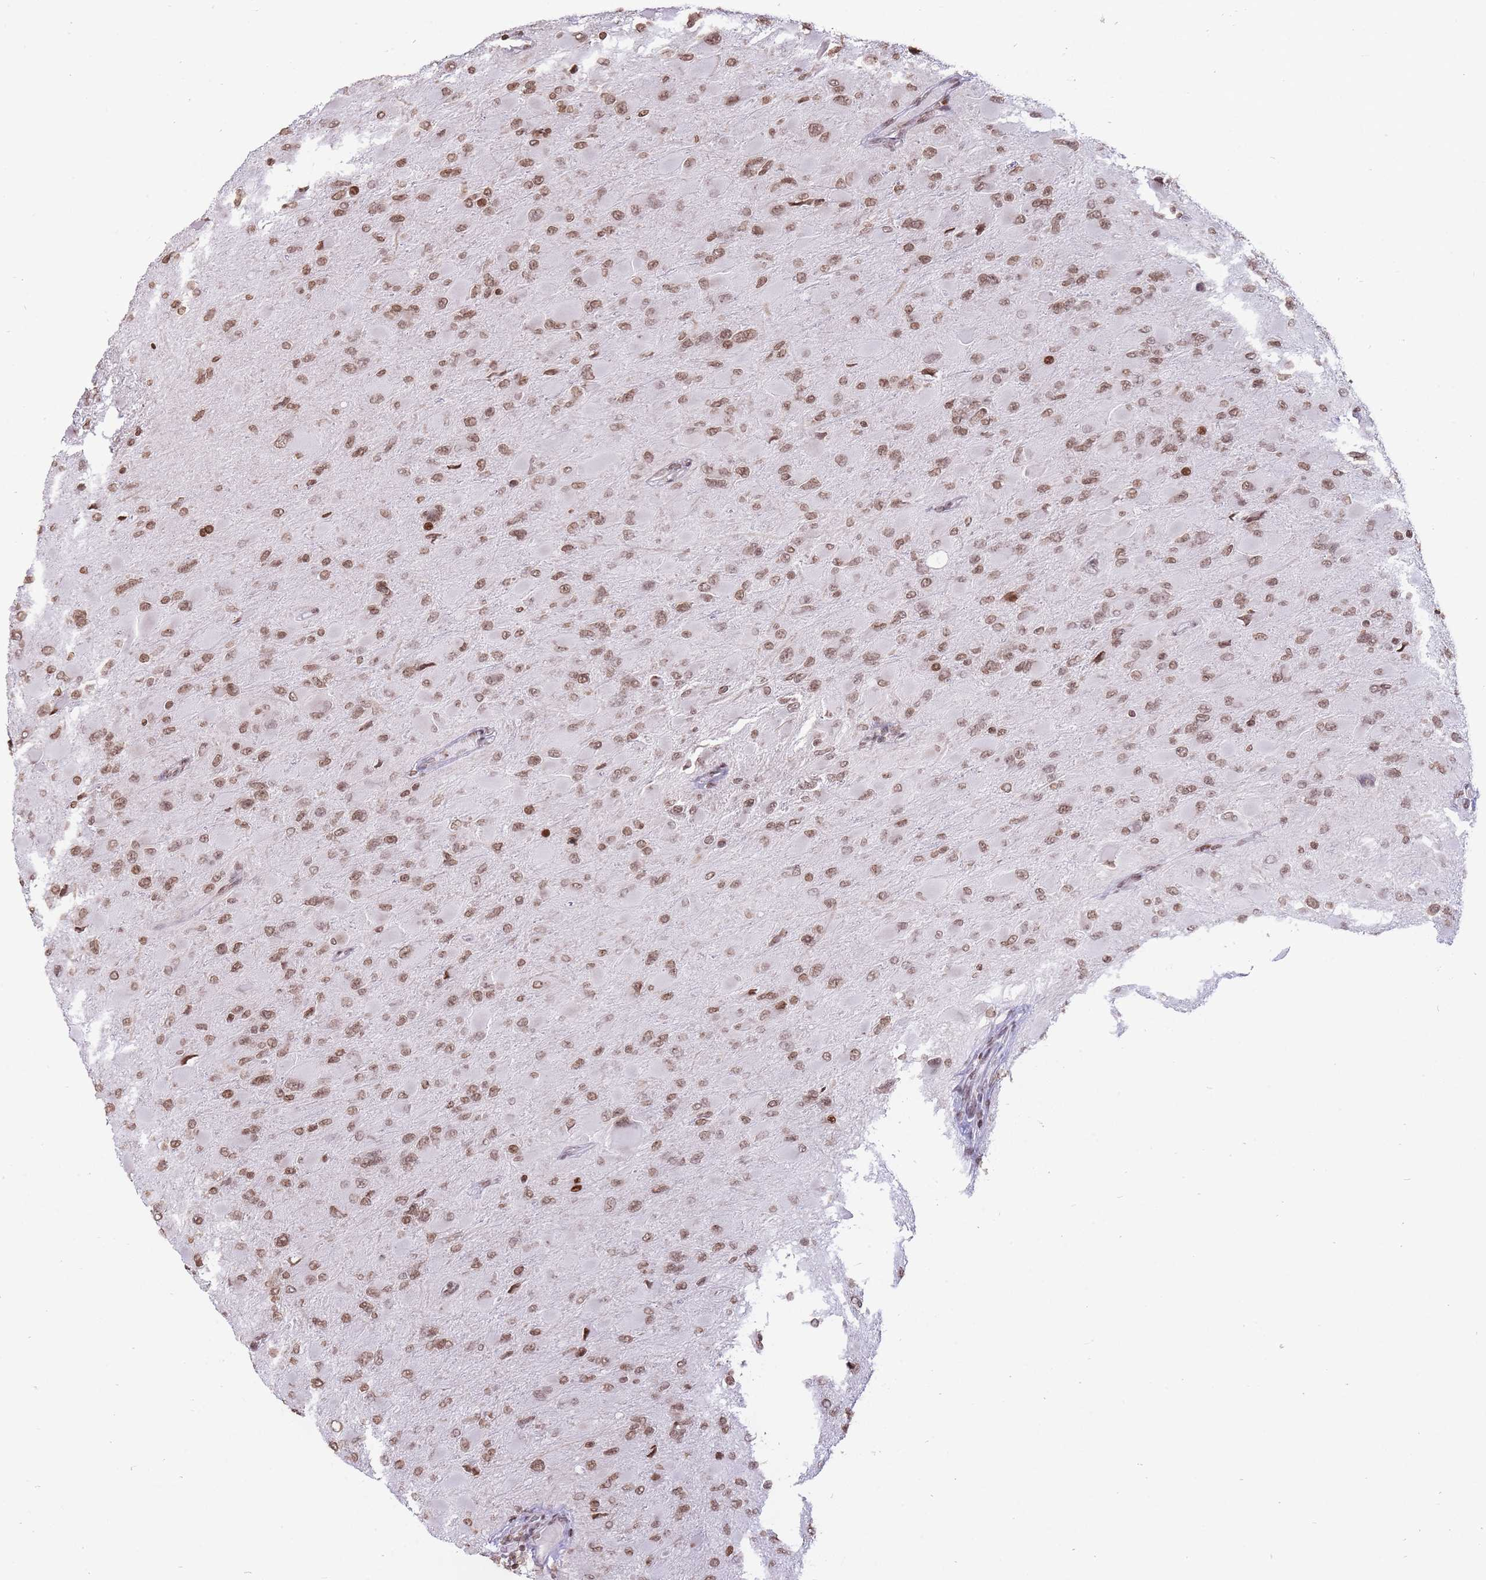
{"staining": {"intensity": "moderate", "quantity": ">75%", "location": "nuclear"}, "tissue": "glioma", "cell_type": "Tumor cells", "image_type": "cancer", "snomed": [{"axis": "morphology", "description": "Glioma, malignant, High grade"}, {"axis": "topography", "description": "Cerebral cortex"}], "caption": "High-power microscopy captured an immunohistochemistry (IHC) histopathology image of glioma, revealing moderate nuclear staining in about >75% of tumor cells. The protein of interest is shown in brown color, while the nuclei are stained blue.", "gene": "SHISAL1", "patient": {"sex": "female", "age": 36}}